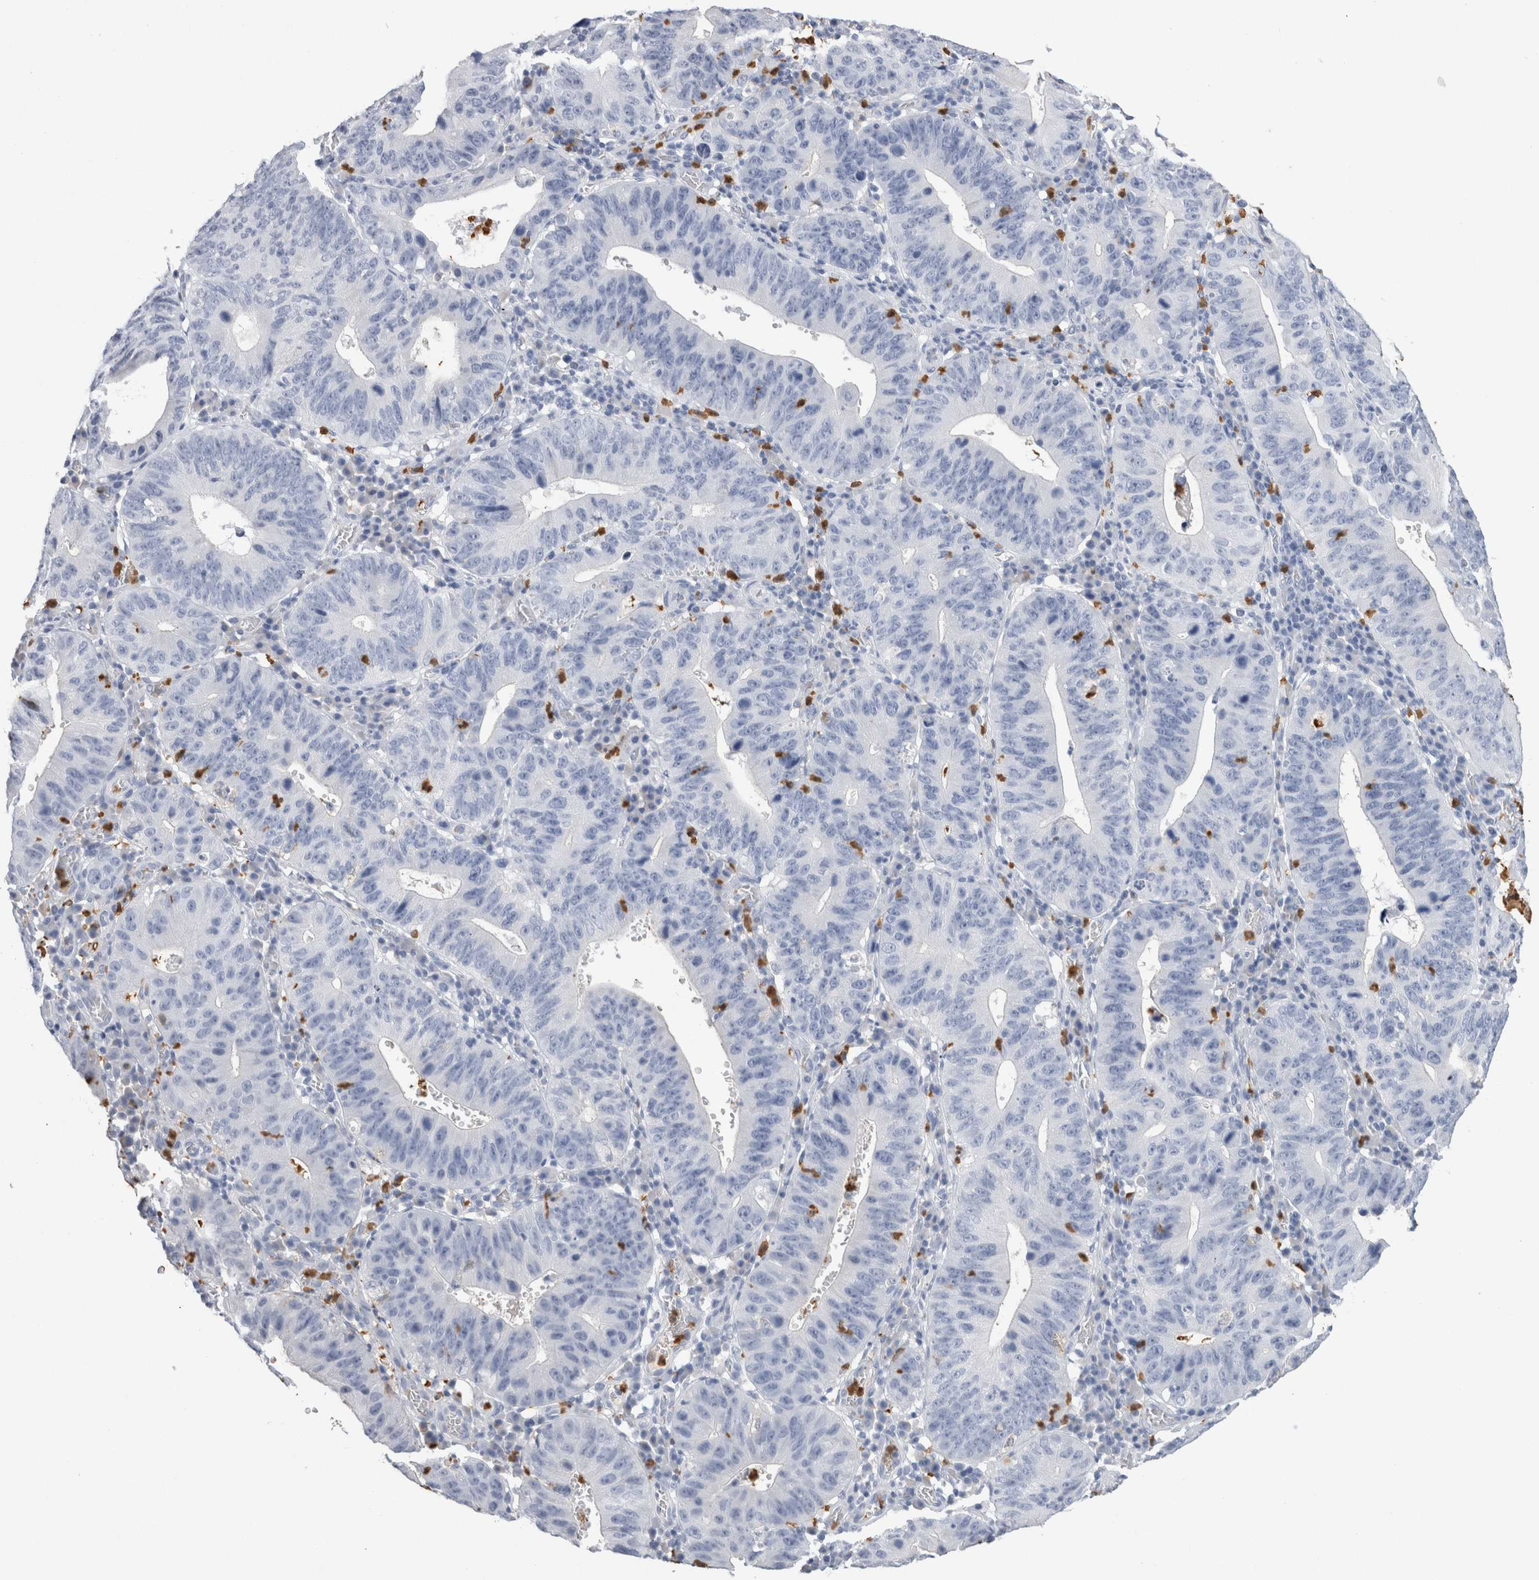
{"staining": {"intensity": "negative", "quantity": "none", "location": "none"}, "tissue": "stomach cancer", "cell_type": "Tumor cells", "image_type": "cancer", "snomed": [{"axis": "morphology", "description": "Adenocarcinoma, NOS"}, {"axis": "topography", "description": "Stomach"}], "caption": "DAB (3,3'-diaminobenzidine) immunohistochemical staining of stomach cancer (adenocarcinoma) exhibits no significant expression in tumor cells. (Immunohistochemistry, brightfield microscopy, high magnification).", "gene": "S100A12", "patient": {"sex": "male", "age": 59}}